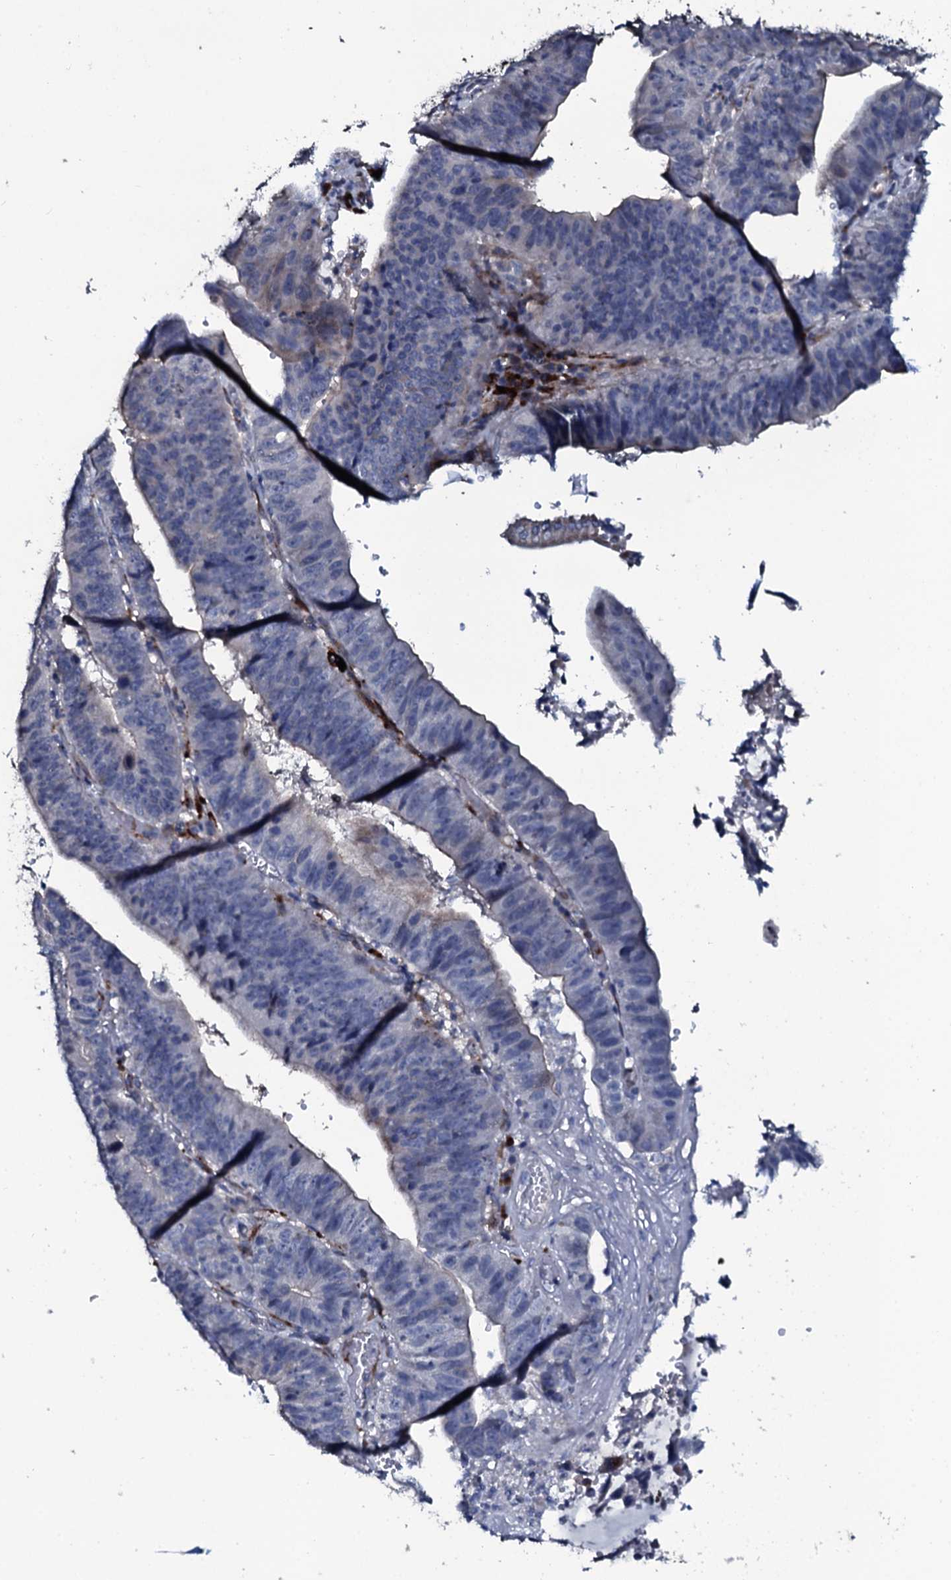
{"staining": {"intensity": "negative", "quantity": "none", "location": "none"}, "tissue": "stomach cancer", "cell_type": "Tumor cells", "image_type": "cancer", "snomed": [{"axis": "morphology", "description": "Adenocarcinoma, NOS"}, {"axis": "topography", "description": "Stomach"}], "caption": "The histopathology image demonstrates no staining of tumor cells in stomach cancer.", "gene": "IL12B", "patient": {"sex": "male", "age": 59}}